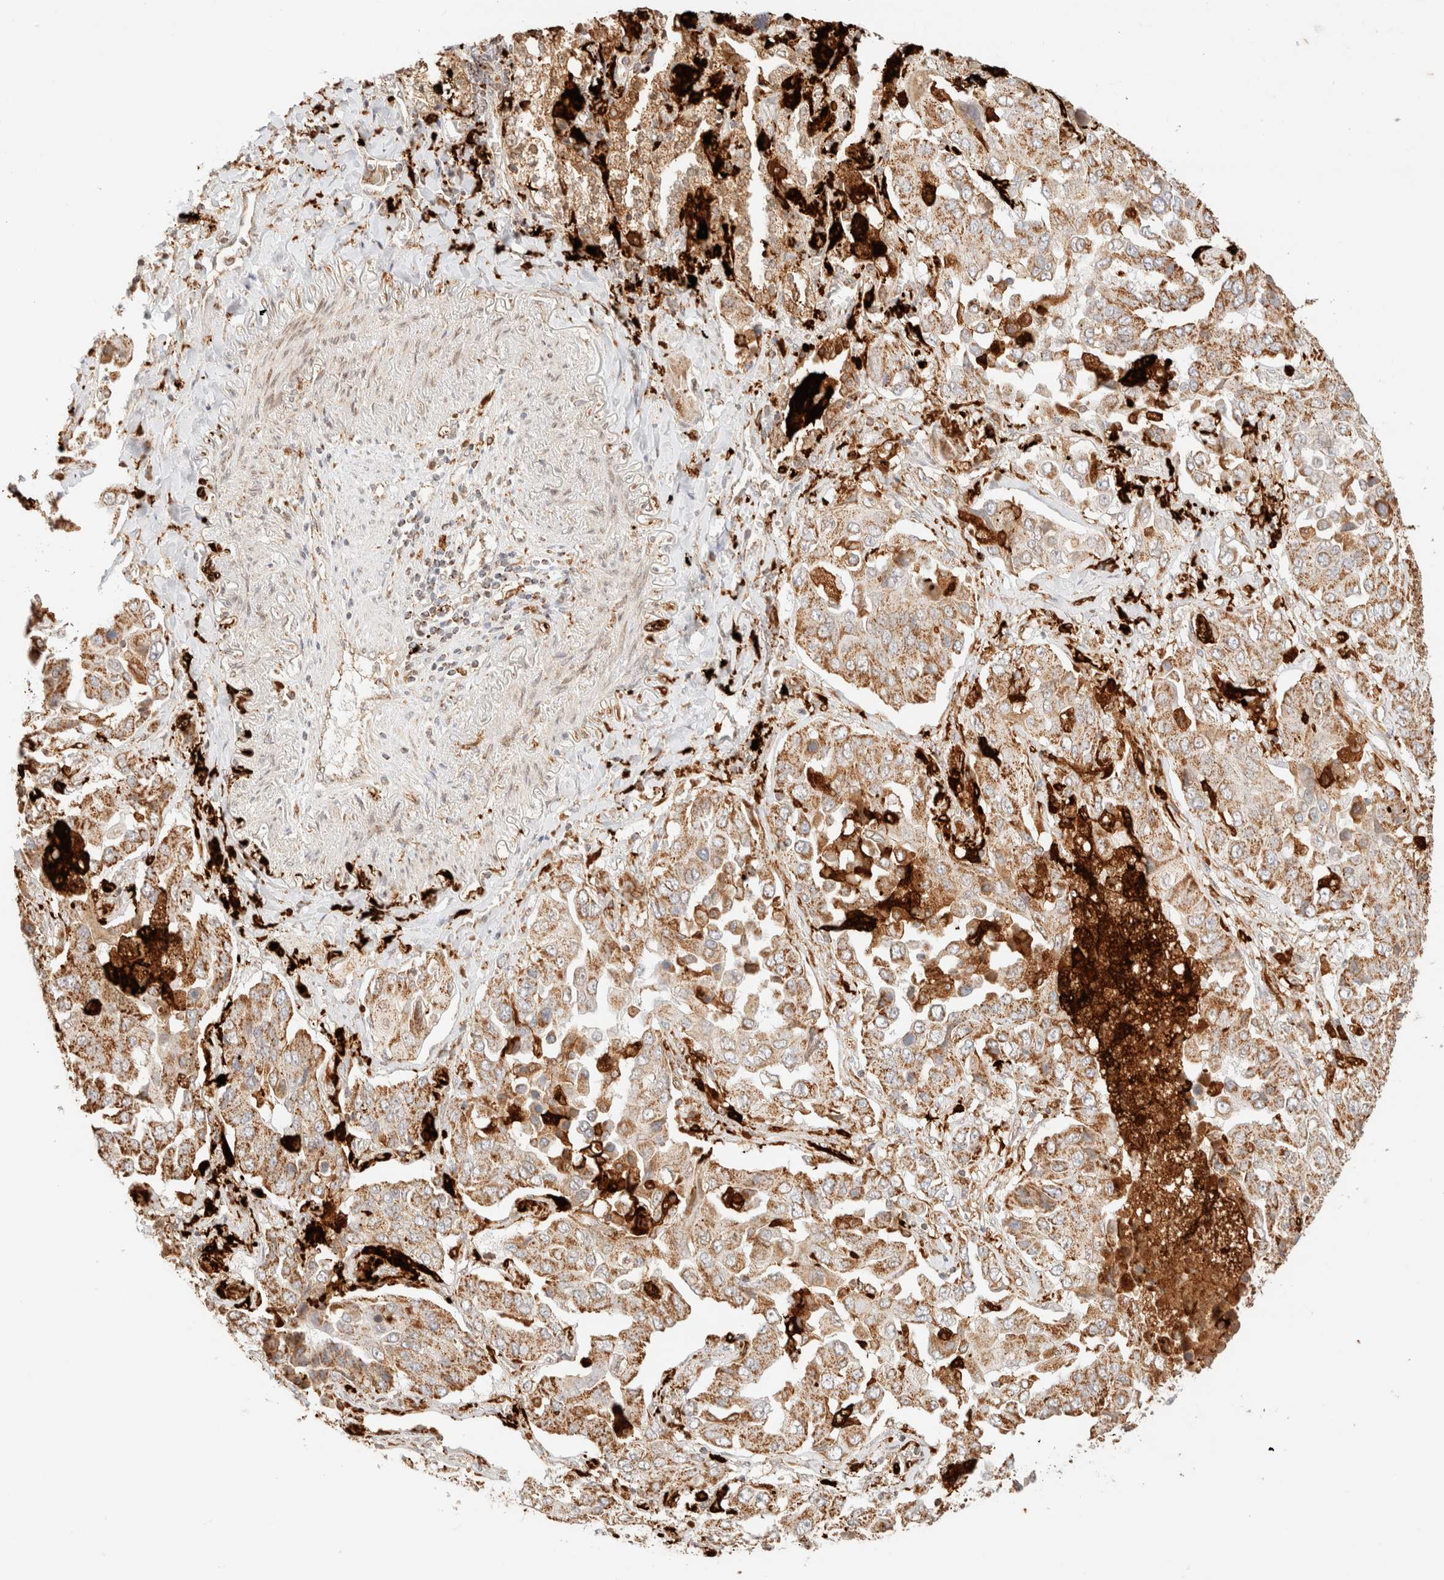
{"staining": {"intensity": "moderate", "quantity": ">75%", "location": "cytoplasmic/membranous"}, "tissue": "lung cancer", "cell_type": "Tumor cells", "image_type": "cancer", "snomed": [{"axis": "morphology", "description": "Adenocarcinoma, NOS"}, {"axis": "topography", "description": "Lung"}], "caption": "A brown stain highlights moderate cytoplasmic/membranous expression of a protein in lung adenocarcinoma tumor cells.", "gene": "TACO1", "patient": {"sex": "female", "age": 65}}